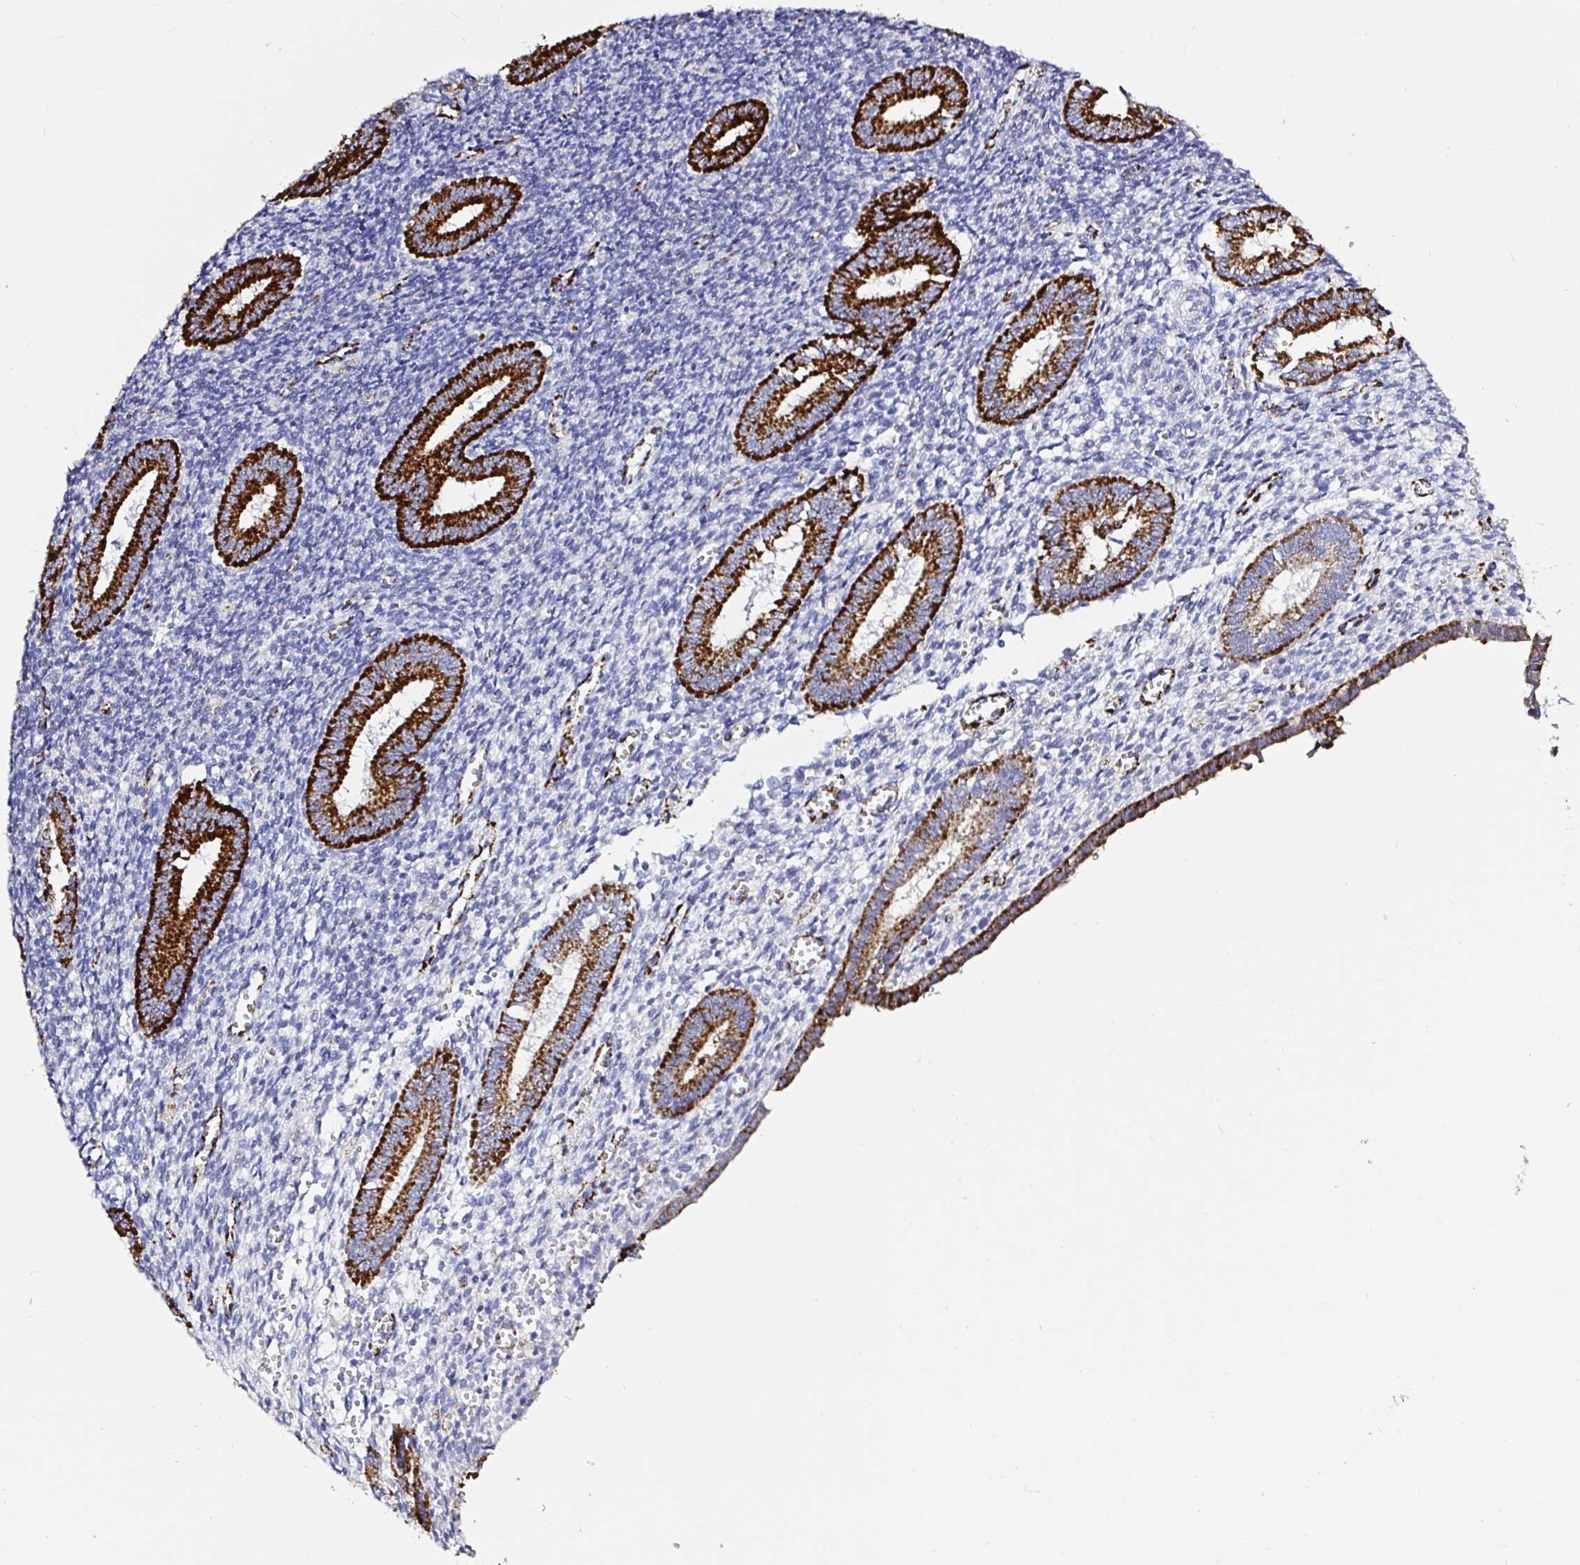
{"staining": {"intensity": "negative", "quantity": "none", "location": "none"}, "tissue": "endometrium", "cell_type": "Cells in endometrial stroma", "image_type": "normal", "snomed": [{"axis": "morphology", "description": "Normal tissue, NOS"}, {"axis": "topography", "description": "Endometrium"}], "caption": "An image of endometrium stained for a protein exhibits no brown staining in cells in endometrial stroma. The staining is performed using DAB (3,3'-diaminobenzidine) brown chromogen with nuclei counter-stained in using hematoxylin.", "gene": "MAOA", "patient": {"sex": "female", "age": 25}}